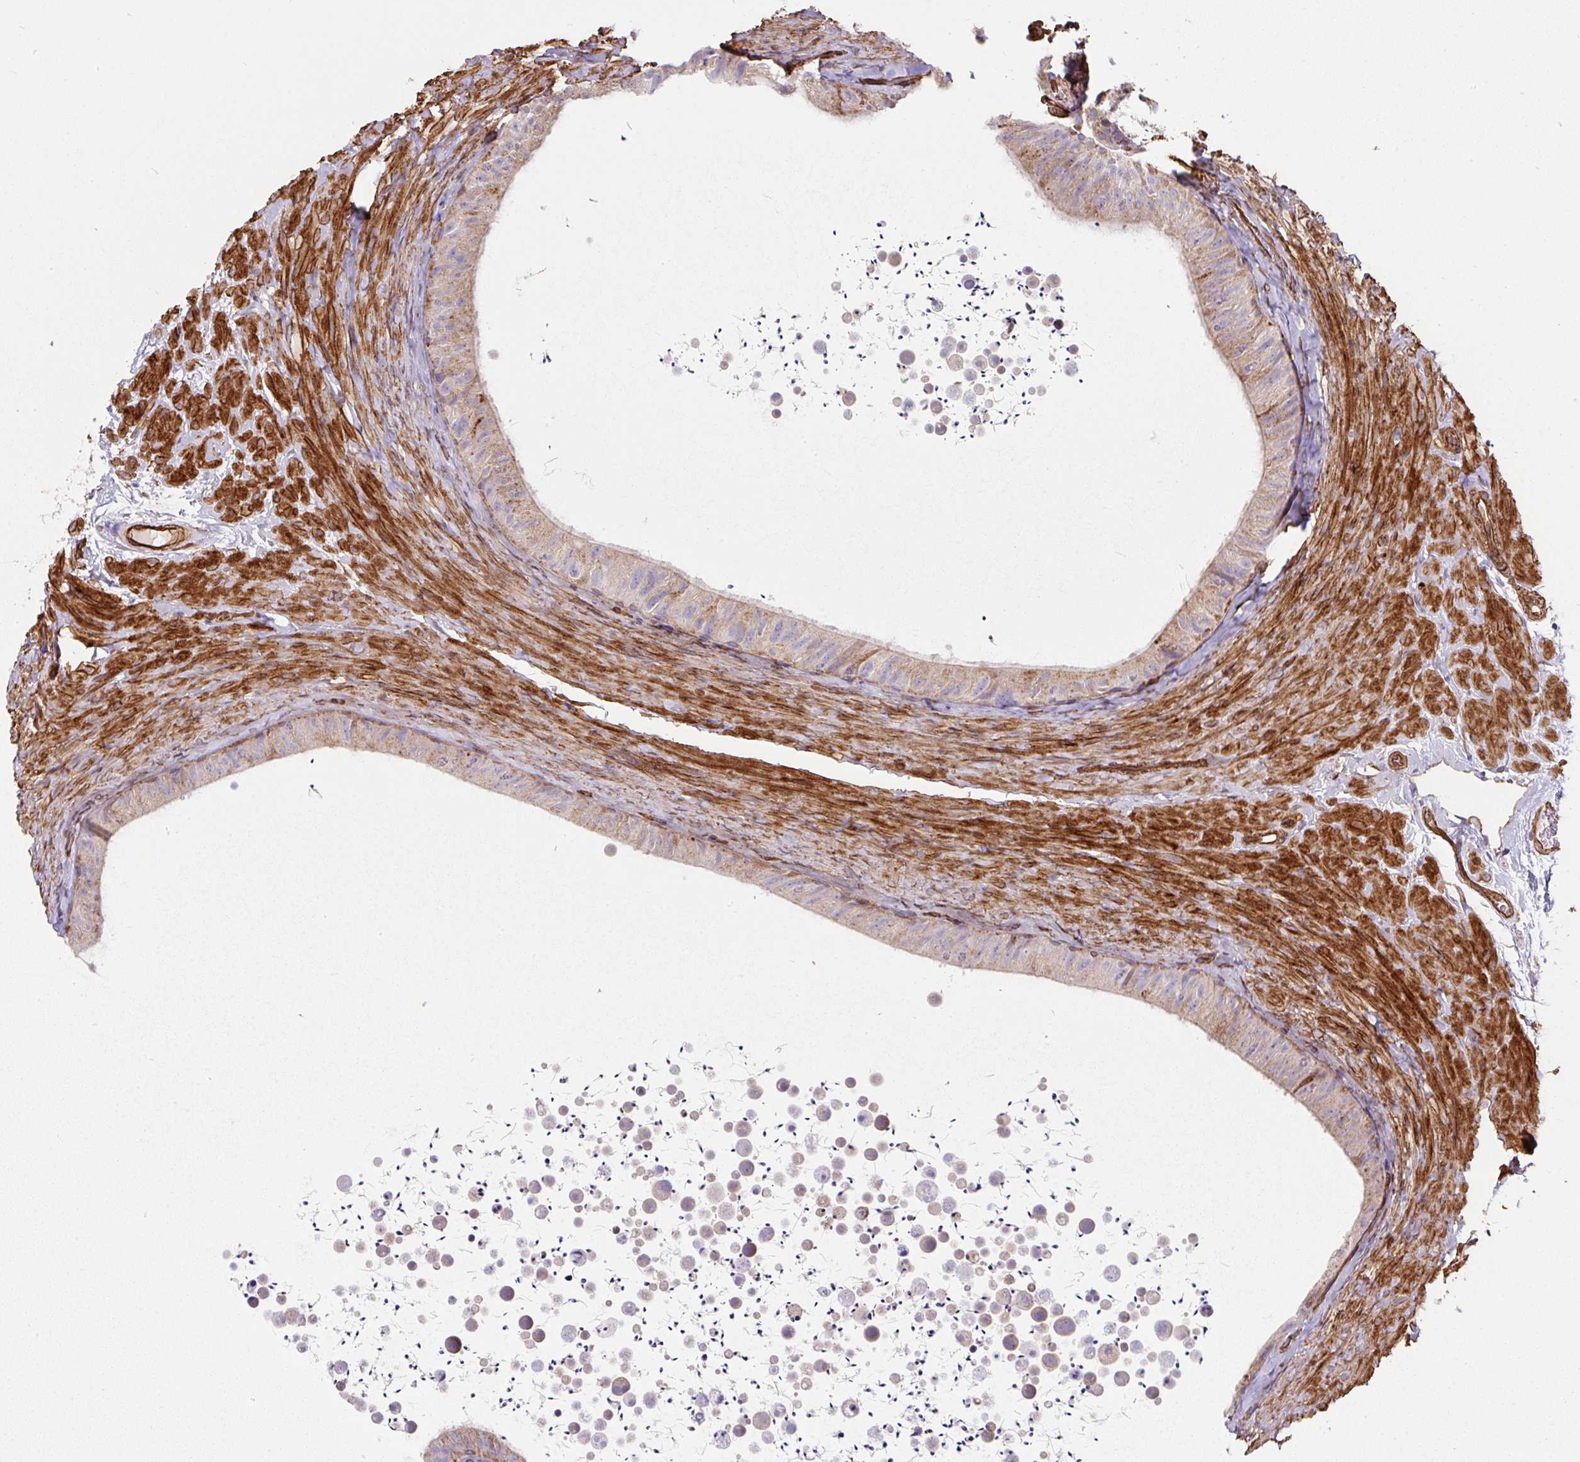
{"staining": {"intensity": "moderate", "quantity": "<25%", "location": "cytoplasmic/membranous"}, "tissue": "epididymis", "cell_type": "Glandular cells", "image_type": "normal", "snomed": [{"axis": "morphology", "description": "Normal tissue, NOS"}, {"axis": "topography", "description": "Epididymis, spermatic cord, NOS"}, {"axis": "topography", "description": "Epididymis"}], "caption": "A brown stain highlights moderate cytoplasmic/membranous expression of a protein in glandular cells of unremarkable epididymis. (DAB IHC, brown staining for protein, blue staining for nuclei).", "gene": "ANKUB1", "patient": {"sex": "male", "age": 31}}